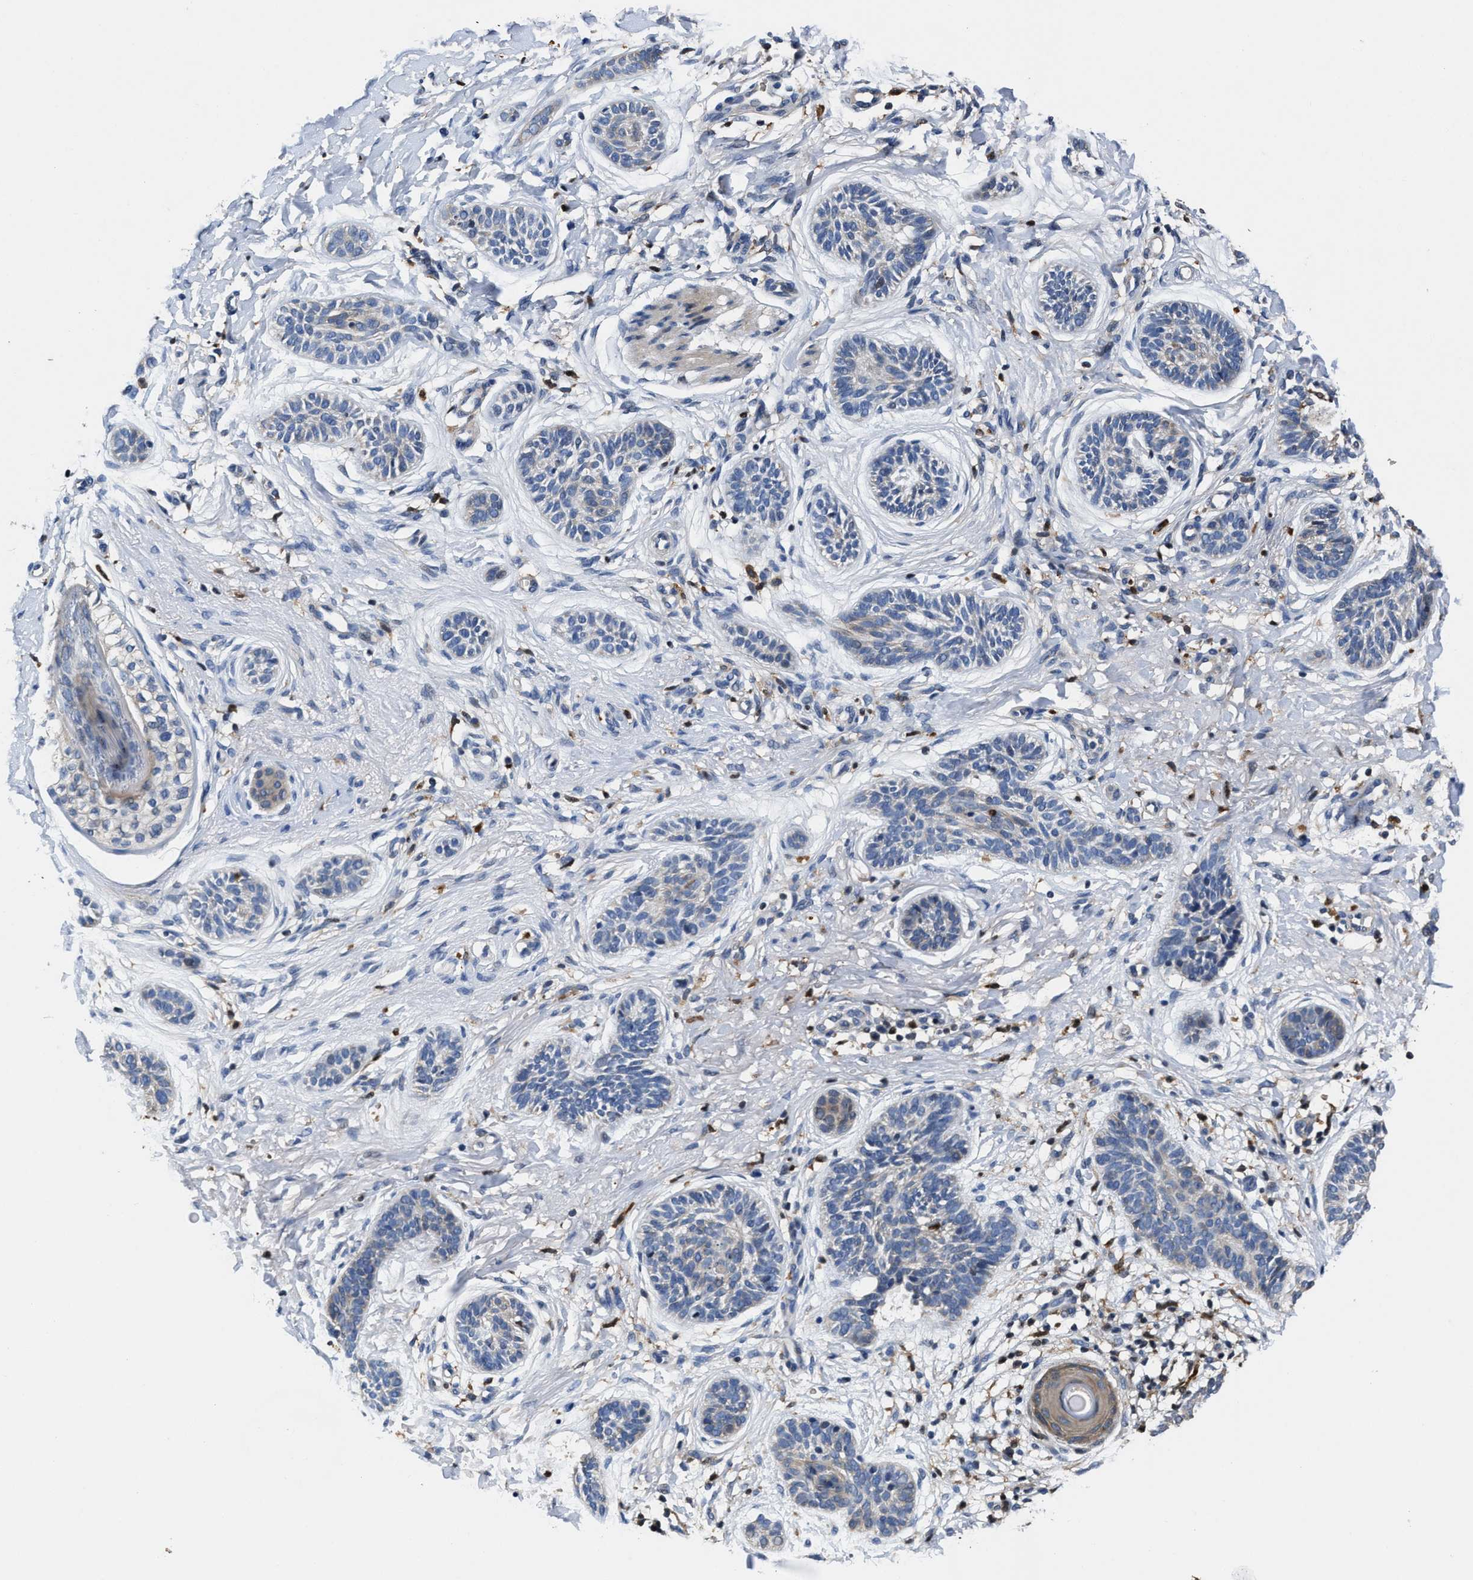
{"staining": {"intensity": "negative", "quantity": "none", "location": "none"}, "tissue": "skin cancer", "cell_type": "Tumor cells", "image_type": "cancer", "snomed": [{"axis": "morphology", "description": "Normal tissue, NOS"}, {"axis": "morphology", "description": "Basal cell carcinoma"}, {"axis": "topography", "description": "Skin"}], "caption": "A high-resolution photomicrograph shows immunohistochemistry staining of skin basal cell carcinoma, which reveals no significant staining in tumor cells.", "gene": "RGS10", "patient": {"sex": "male", "age": 63}}